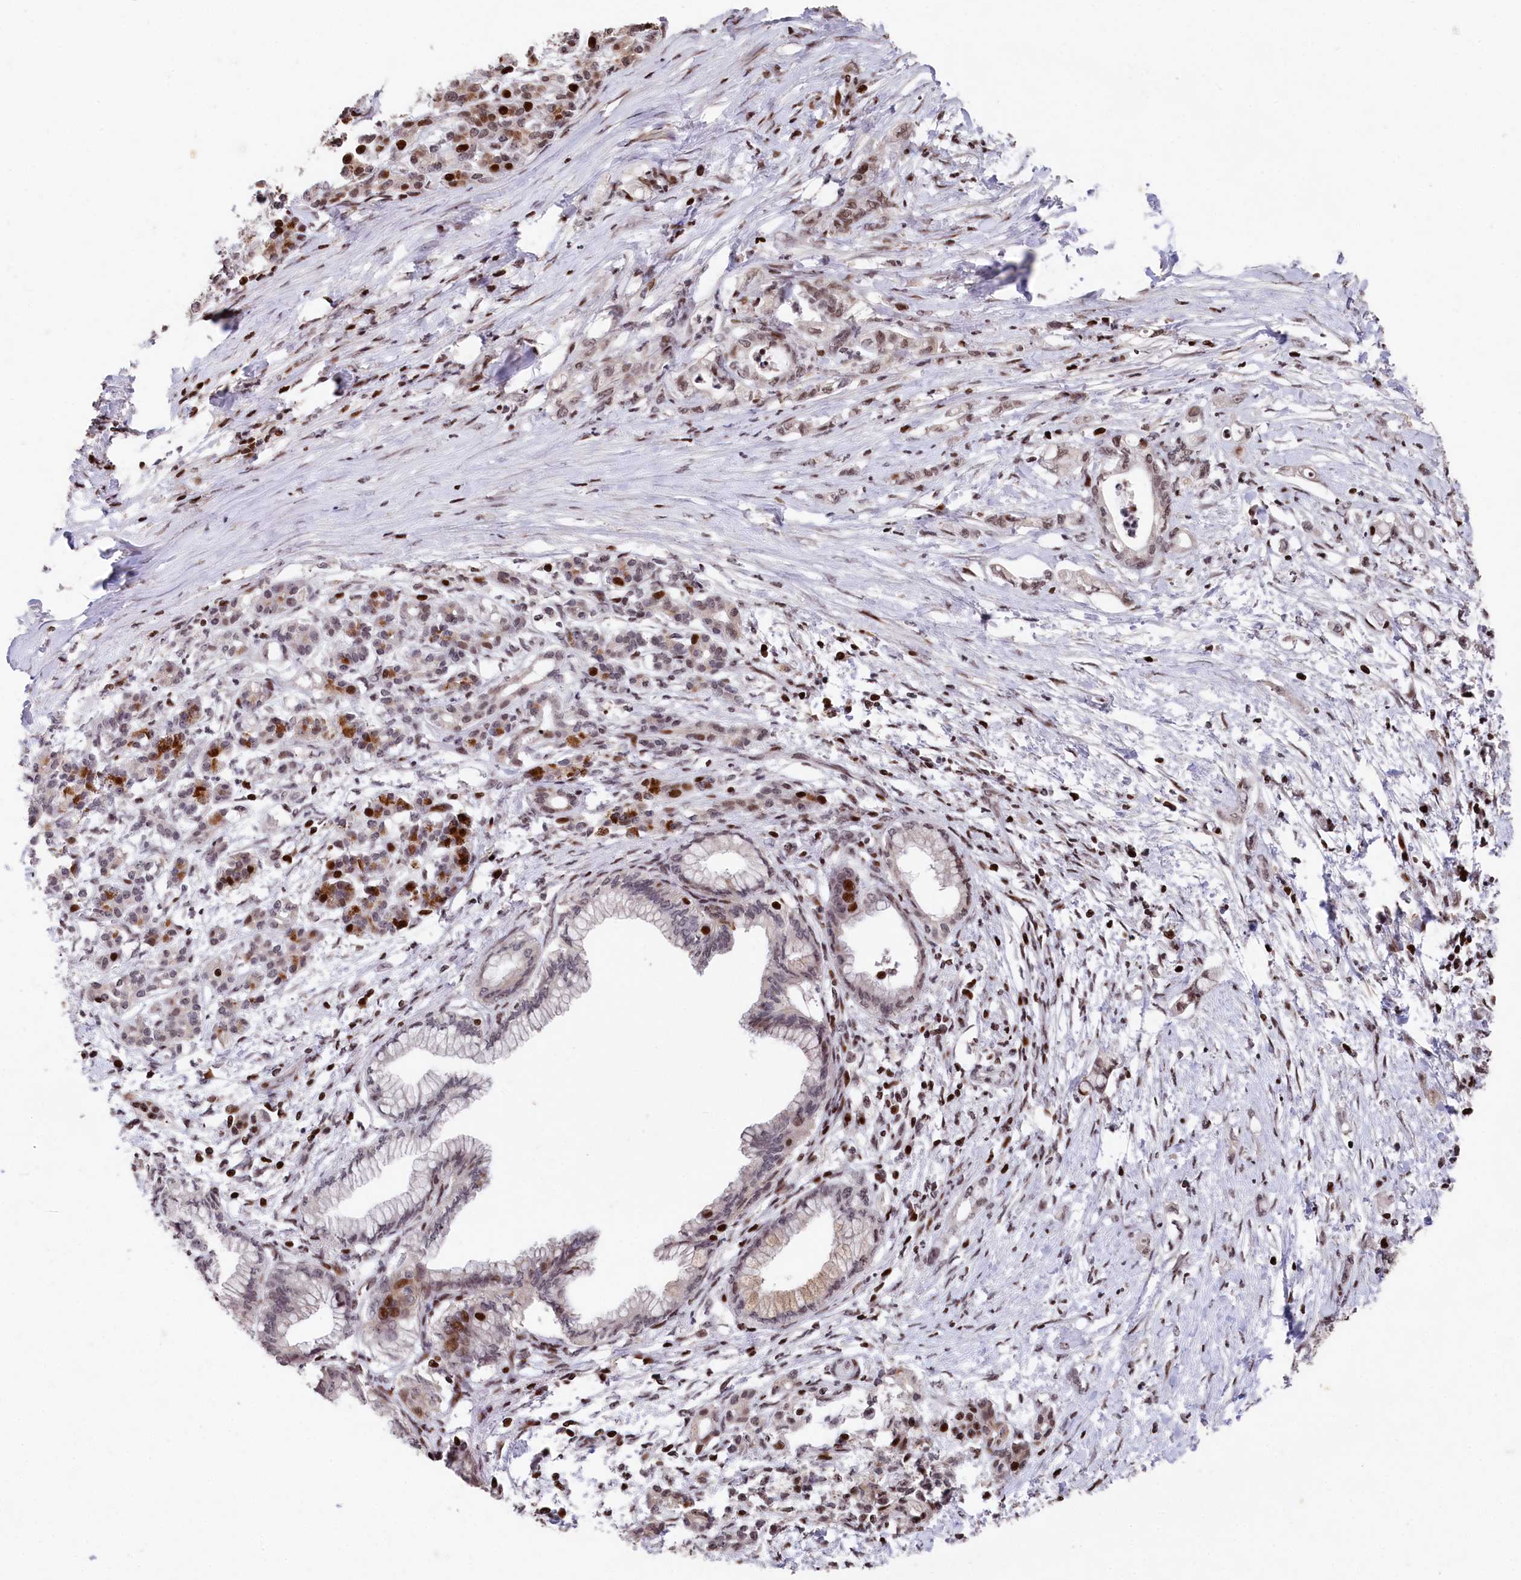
{"staining": {"intensity": "strong", "quantity": "<25%", "location": "nuclear"}, "tissue": "pancreatic cancer", "cell_type": "Tumor cells", "image_type": "cancer", "snomed": [{"axis": "morphology", "description": "Adenocarcinoma, NOS"}, {"axis": "topography", "description": "Pancreas"}], "caption": "High-power microscopy captured an IHC photomicrograph of pancreatic cancer (adenocarcinoma), revealing strong nuclear expression in approximately <25% of tumor cells.", "gene": "MCF2L2", "patient": {"sex": "female", "age": 55}}